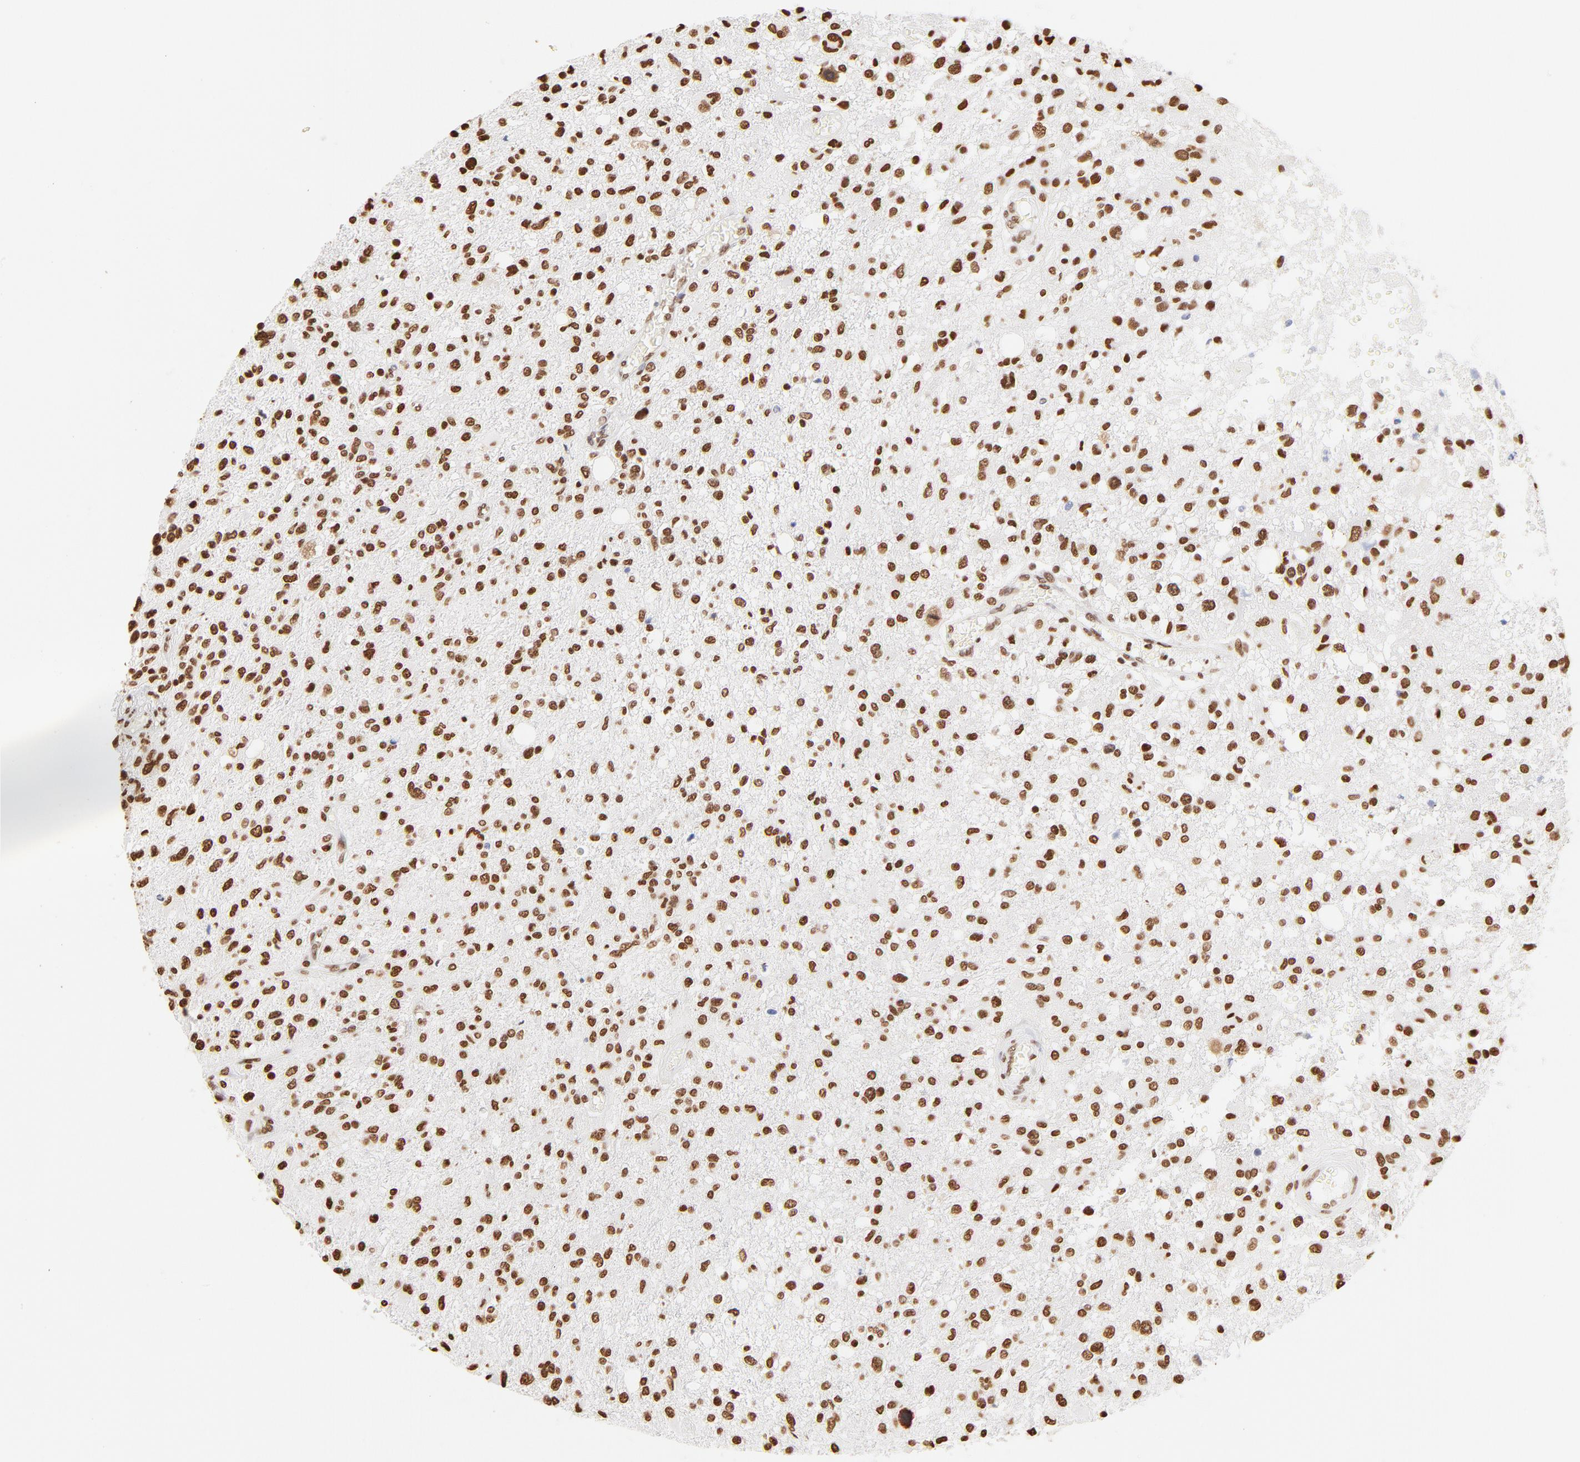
{"staining": {"intensity": "strong", "quantity": ">75%", "location": "nuclear"}, "tissue": "glioma", "cell_type": "Tumor cells", "image_type": "cancer", "snomed": [{"axis": "morphology", "description": "Glioma, malignant, High grade"}, {"axis": "topography", "description": "Cerebral cortex"}], "caption": "Strong nuclear staining is seen in approximately >75% of tumor cells in glioma.", "gene": "ZNF540", "patient": {"sex": "male", "age": 76}}